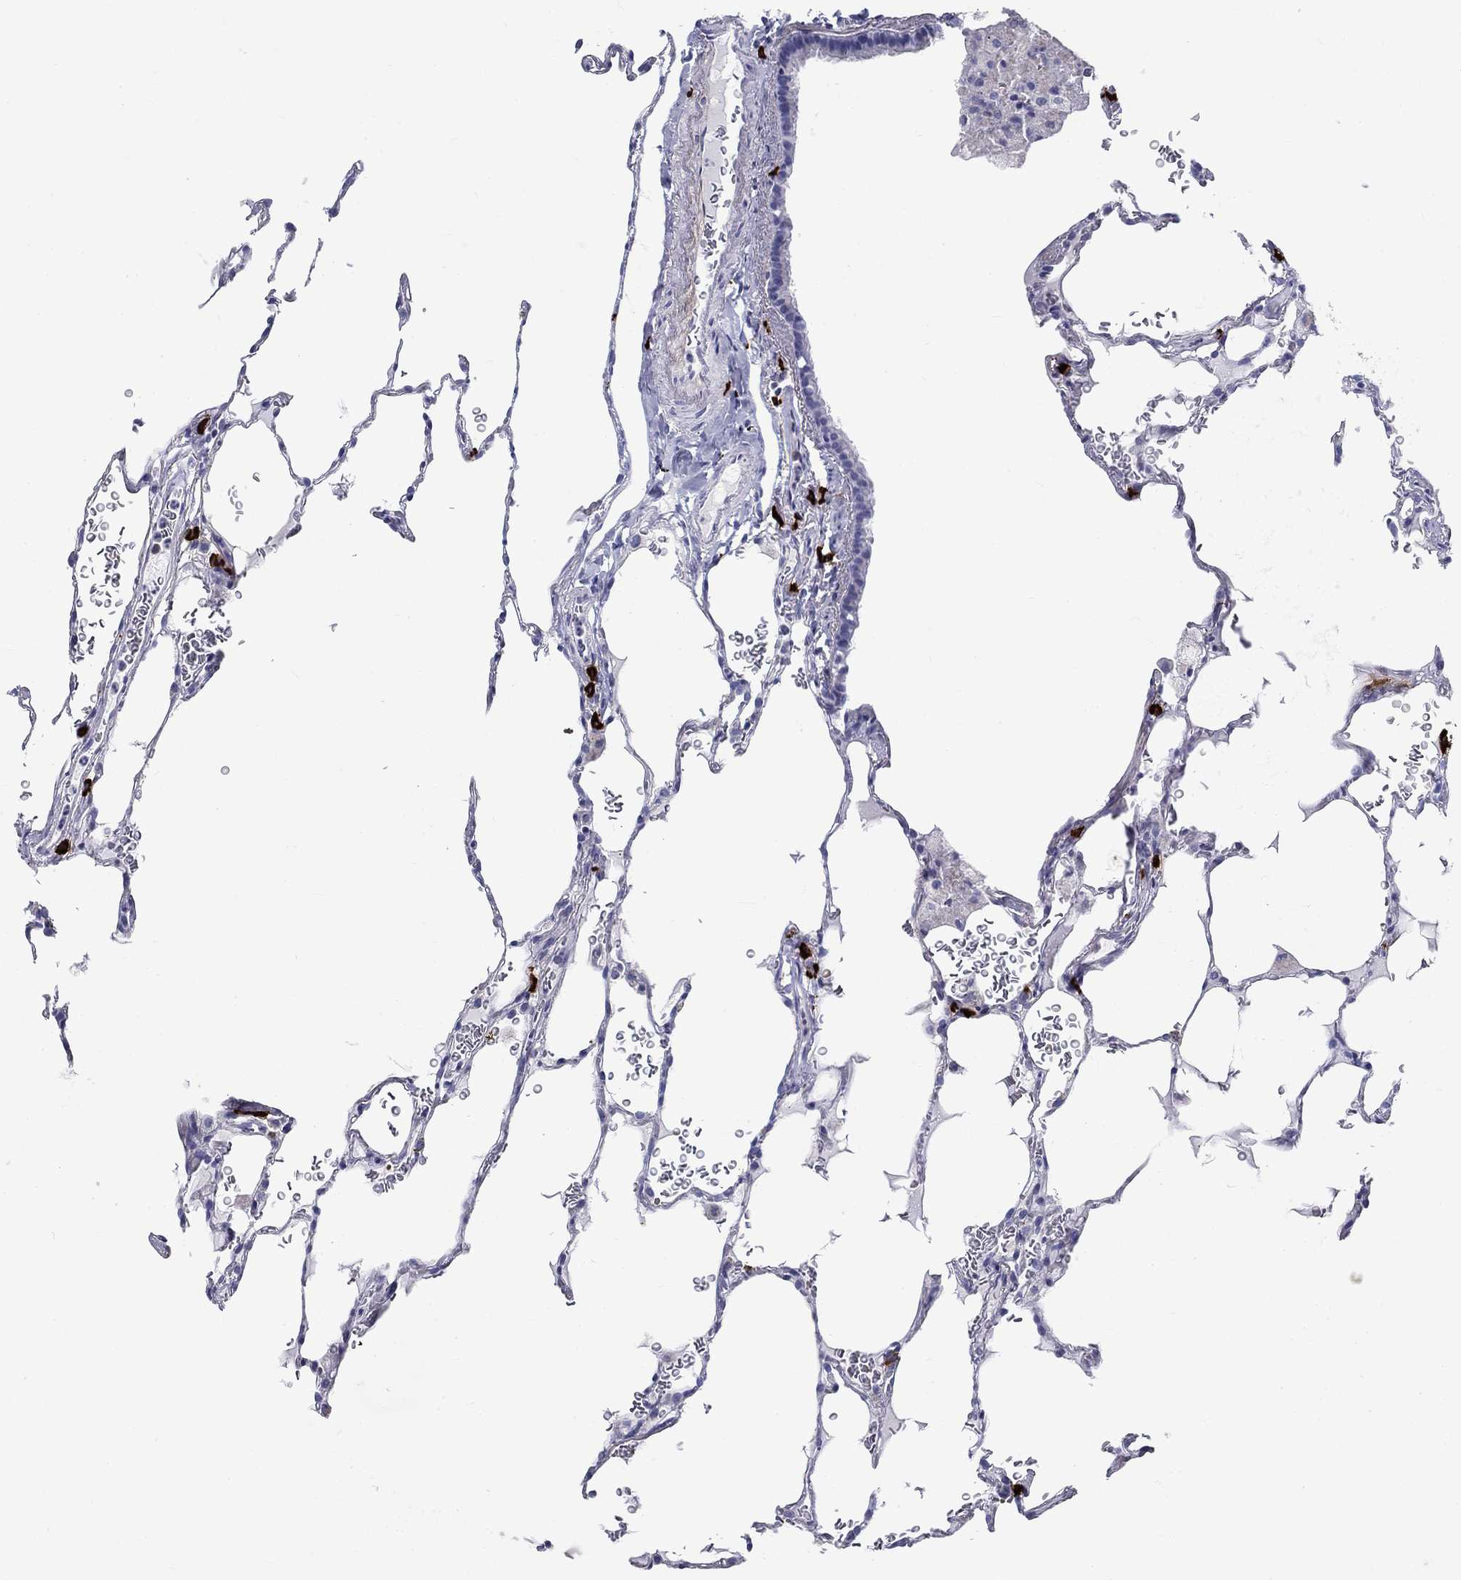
{"staining": {"intensity": "negative", "quantity": "none", "location": "none"}, "tissue": "lung", "cell_type": "Alveolar cells", "image_type": "normal", "snomed": [{"axis": "morphology", "description": "Normal tissue, NOS"}, {"axis": "morphology", "description": "Adenocarcinoma, metastatic, NOS"}, {"axis": "topography", "description": "Lung"}], "caption": "This micrograph is of unremarkable lung stained with immunohistochemistry to label a protein in brown with the nuclei are counter-stained blue. There is no staining in alveolar cells.", "gene": "CD40LG", "patient": {"sex": "male", "age": 45}}